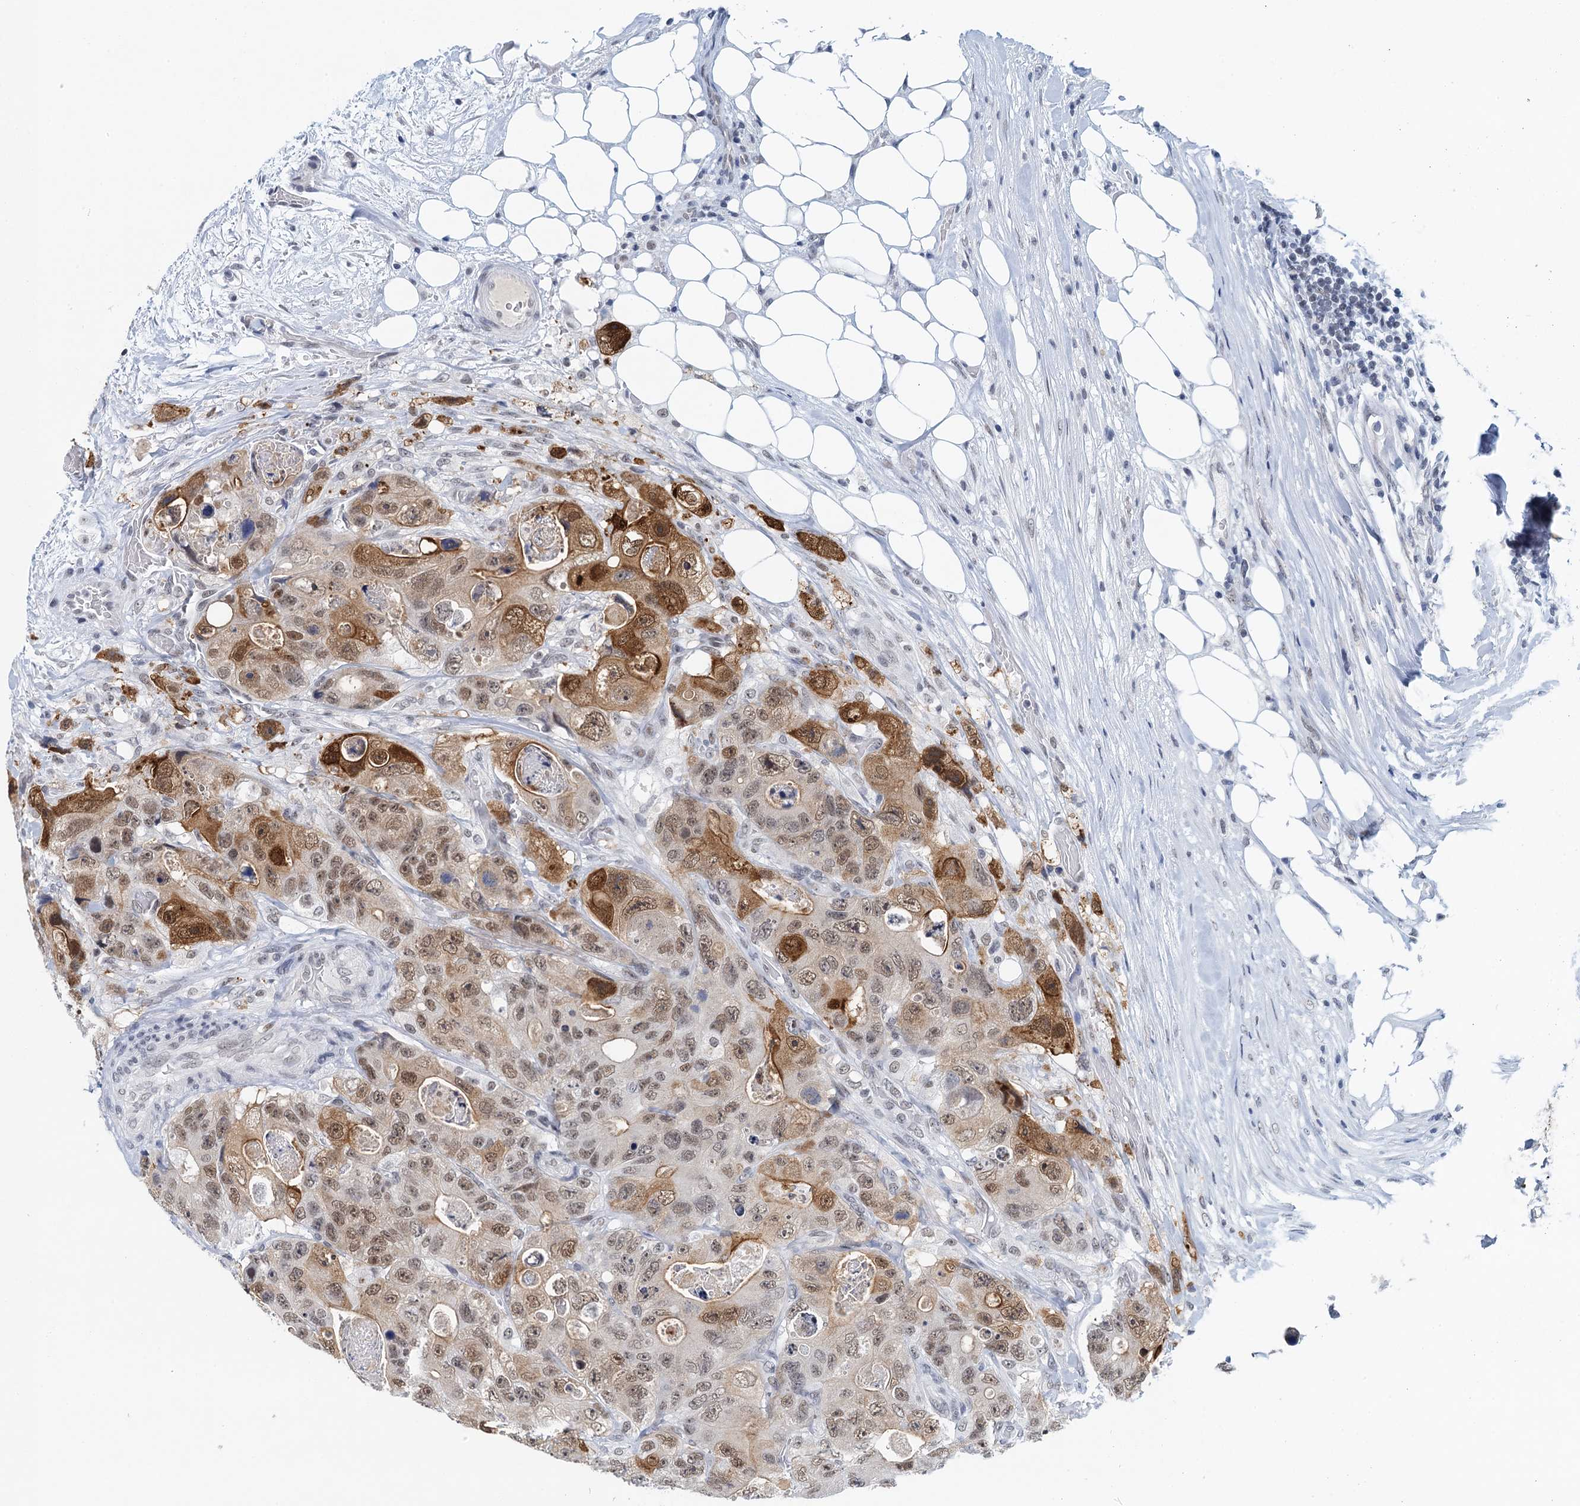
{"staining": {"intensity": "moderate", "quantity": ">75%", "location": "cytoplasmic/membranous,nuclear"}, "tissue": "colorectal cancer", "cell_type": "Tumor cells", "image_type": "cancer", "snomed": [{"axis": "morphology", "description": "Adenocarcinoma, NOS"}, {"axis": "topography", "description": "Colon"}], "caption": "IHC histopathology image of colorectal adenocarcinoma stained for a protein (brown), which displays medium levels of moderate cytoplasmic/membranous and nuclear expression in approximately >75% of tumor cells.", "gene": "EPS8L1", "patient": {"sex": "female", "age": 46}}